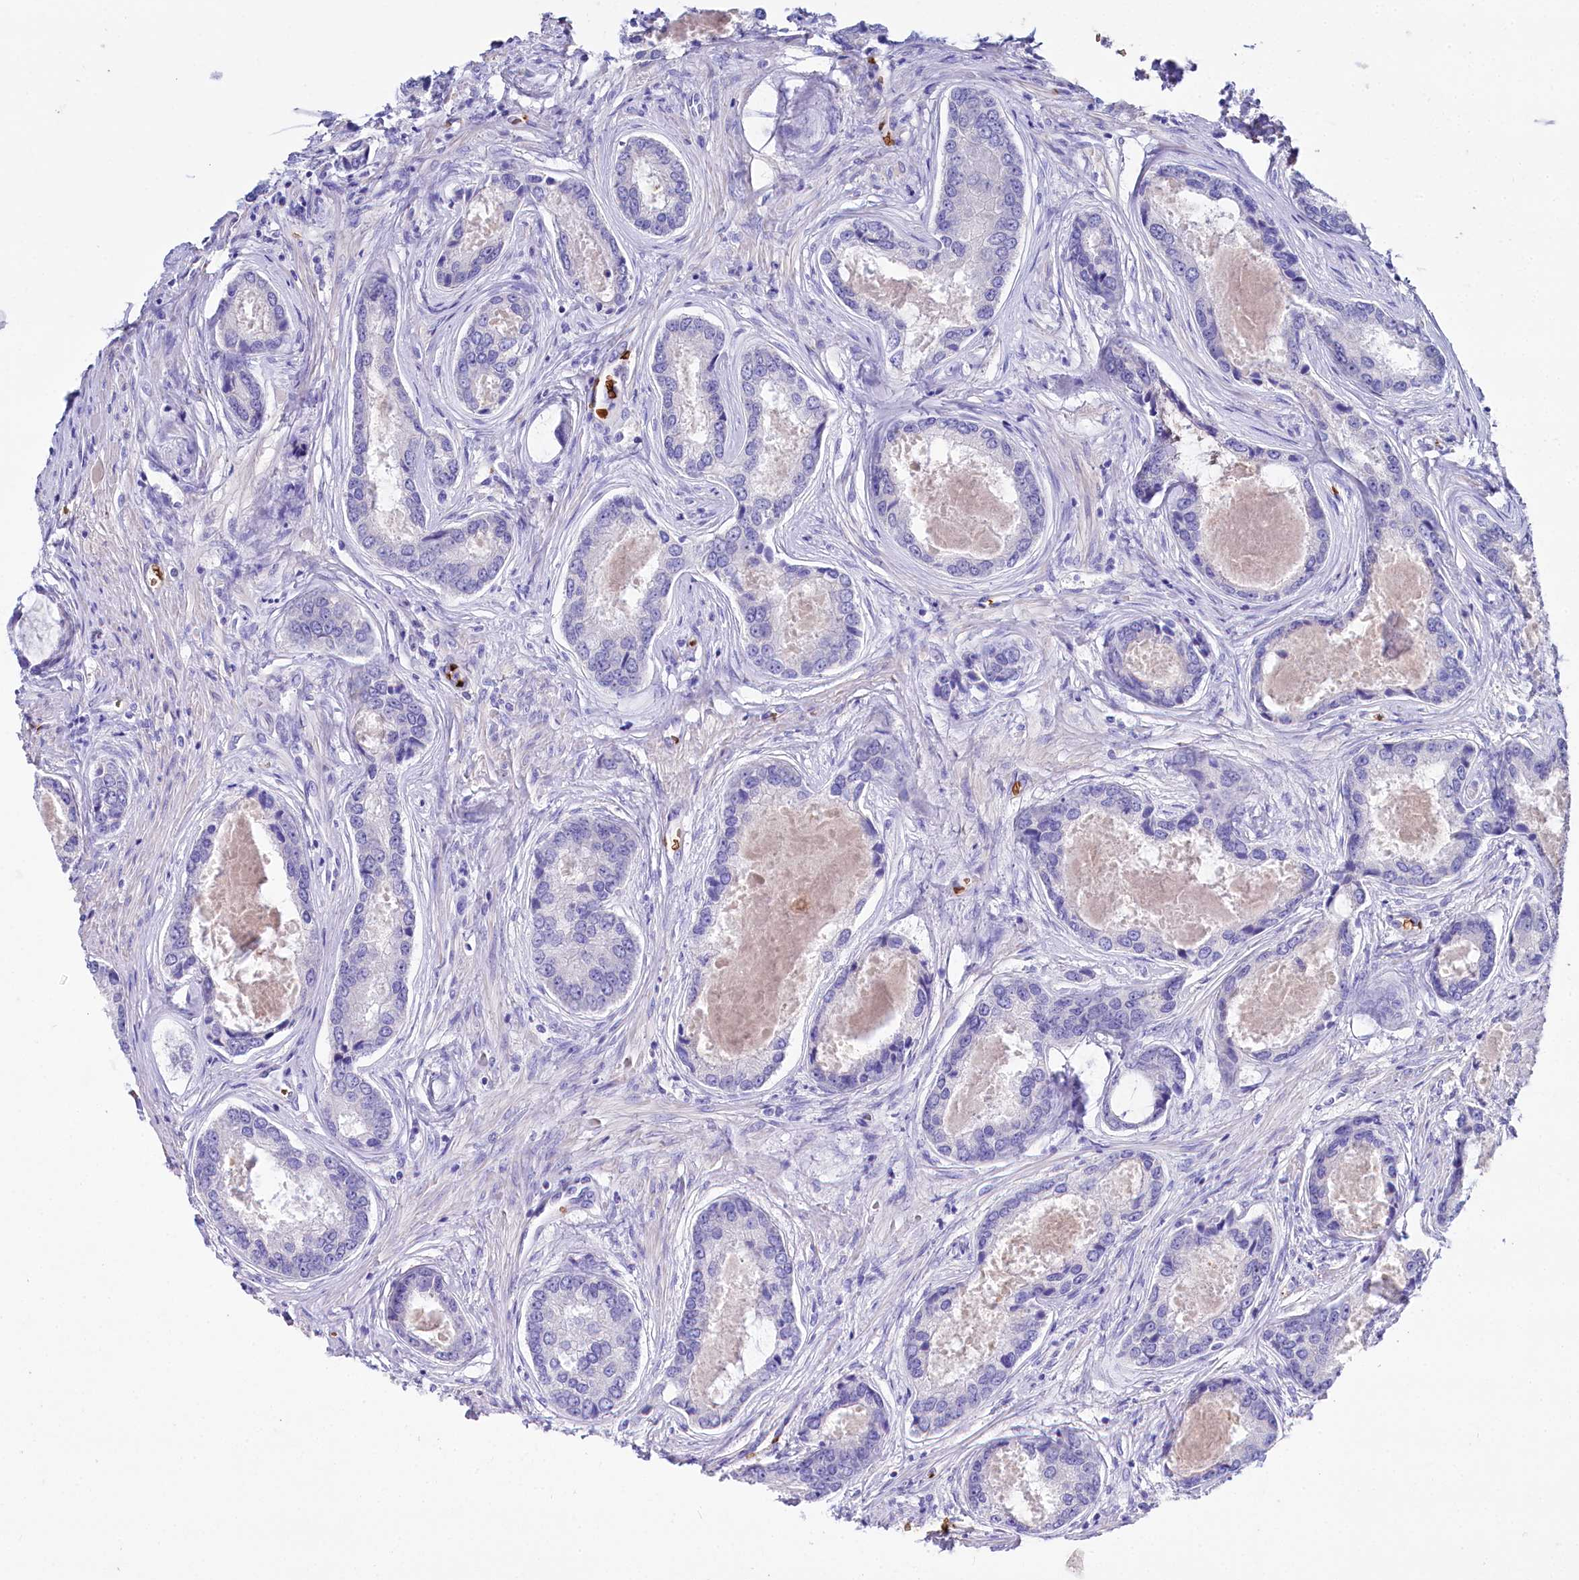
{"staining": {"intensity": "negative", "quantity": "none", "location": "none"}, "tissue": "prostate cancer", "cell_type": "Tumor cells", "image_type": "cancer", "snomed": [{"axis": "morphology", "description": "Adenocarcinoma, Low grade"}, {"axis": "topography", "description": "Prostate"}], "caption": "Prostate cancer (low-grade adenocarcinoma) was stained to show a protein in brown. There is no significant staining in tumor cells. (DAB (3,3'-diaminobenzidine) IHC visualized using brightfield microscopy, high magnification).", "gene": "RPUSD3", "patient": {"sex": "male", "age": 68}}